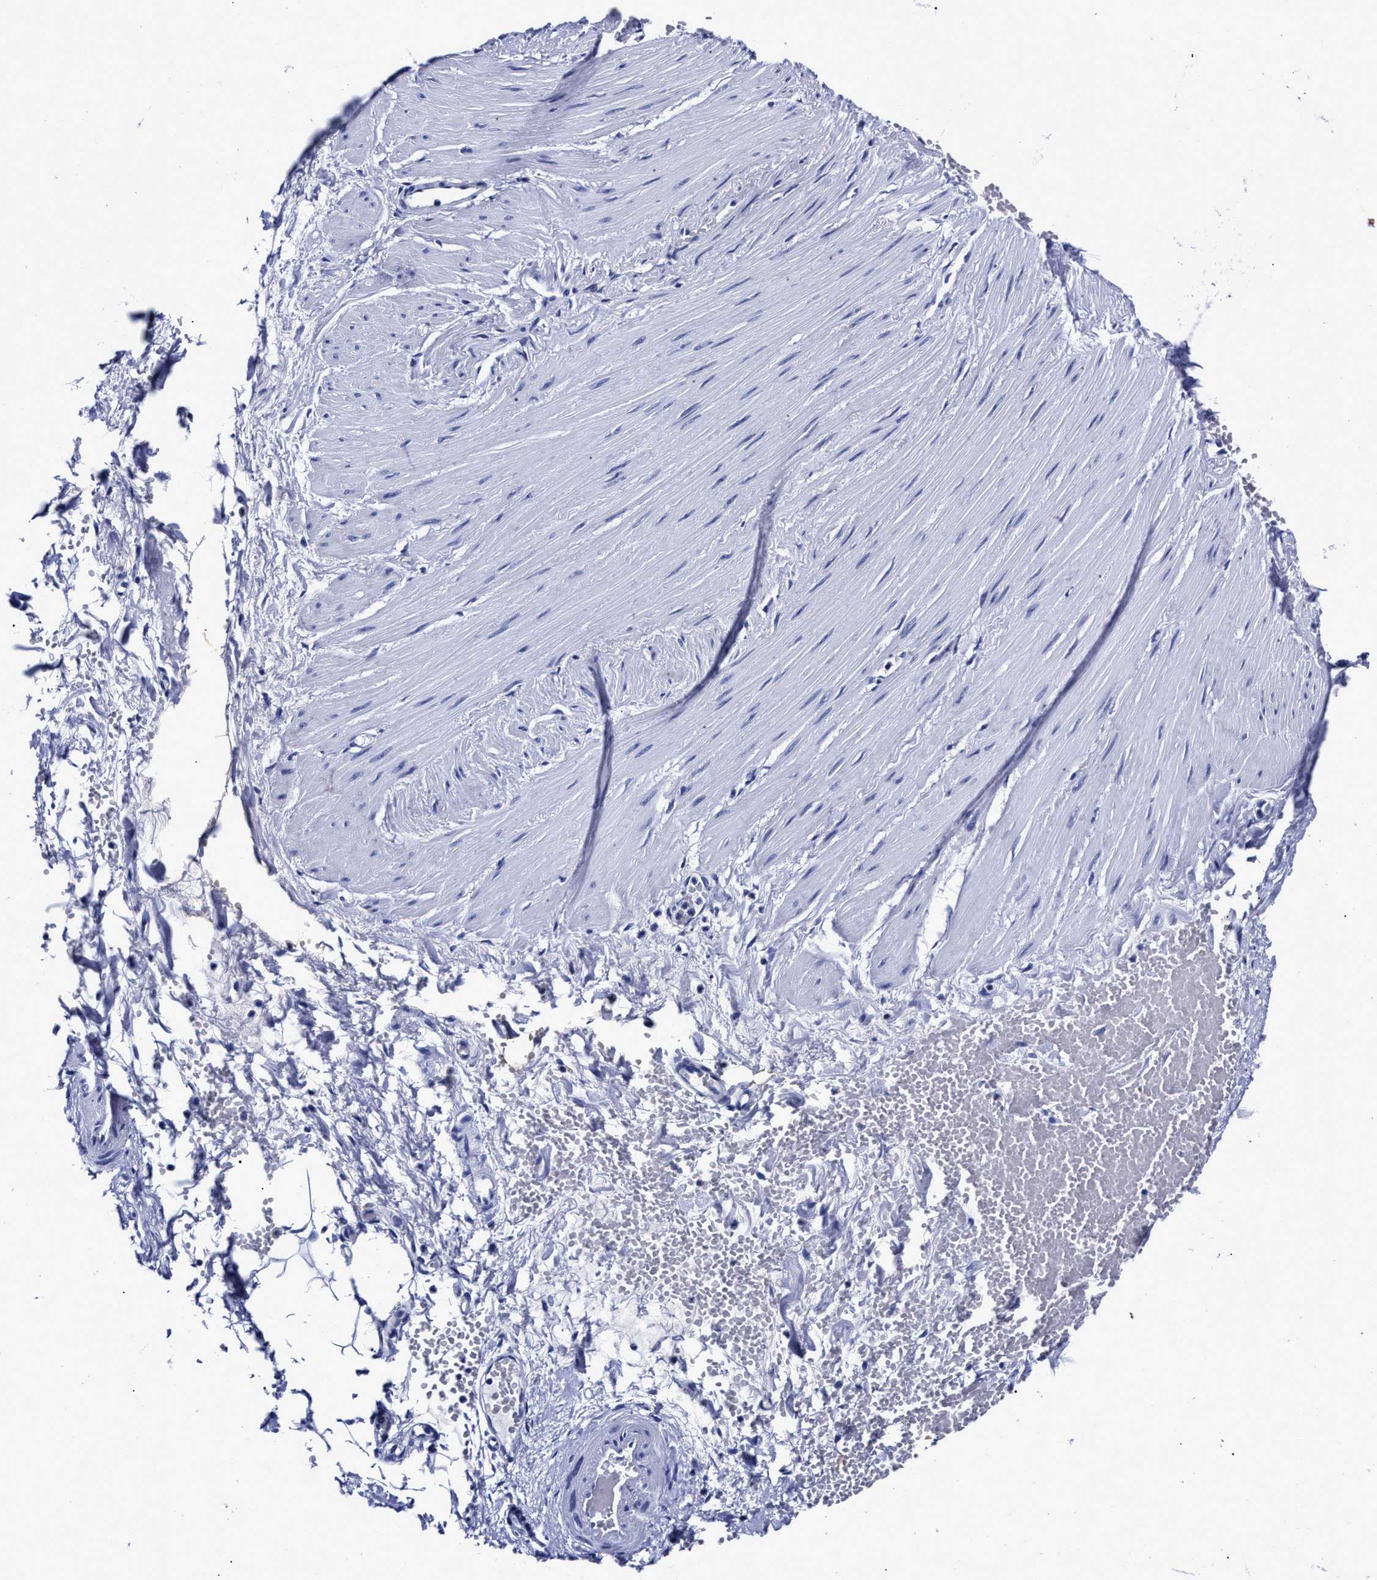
{"staining": {"intensity": "negative", "quantity": "none", "location": "none"}, "tissue": "adipose tissue", "cell_type": "Adipocytes", "image_type": "normal", "snomed": [{"axis": "morphology", "description": "Normal tissue, NOS"}, {"axis": "topography", "description": "Soft tissue"}], "caption": "An image of human adipose tissue is negative for staining in adipocytes. (DAB immunohistochemistry (IHC) with hematoxylin counter stain).", "gene": "LRRC8E", "patient": {"sex": "male", "age": 72}}